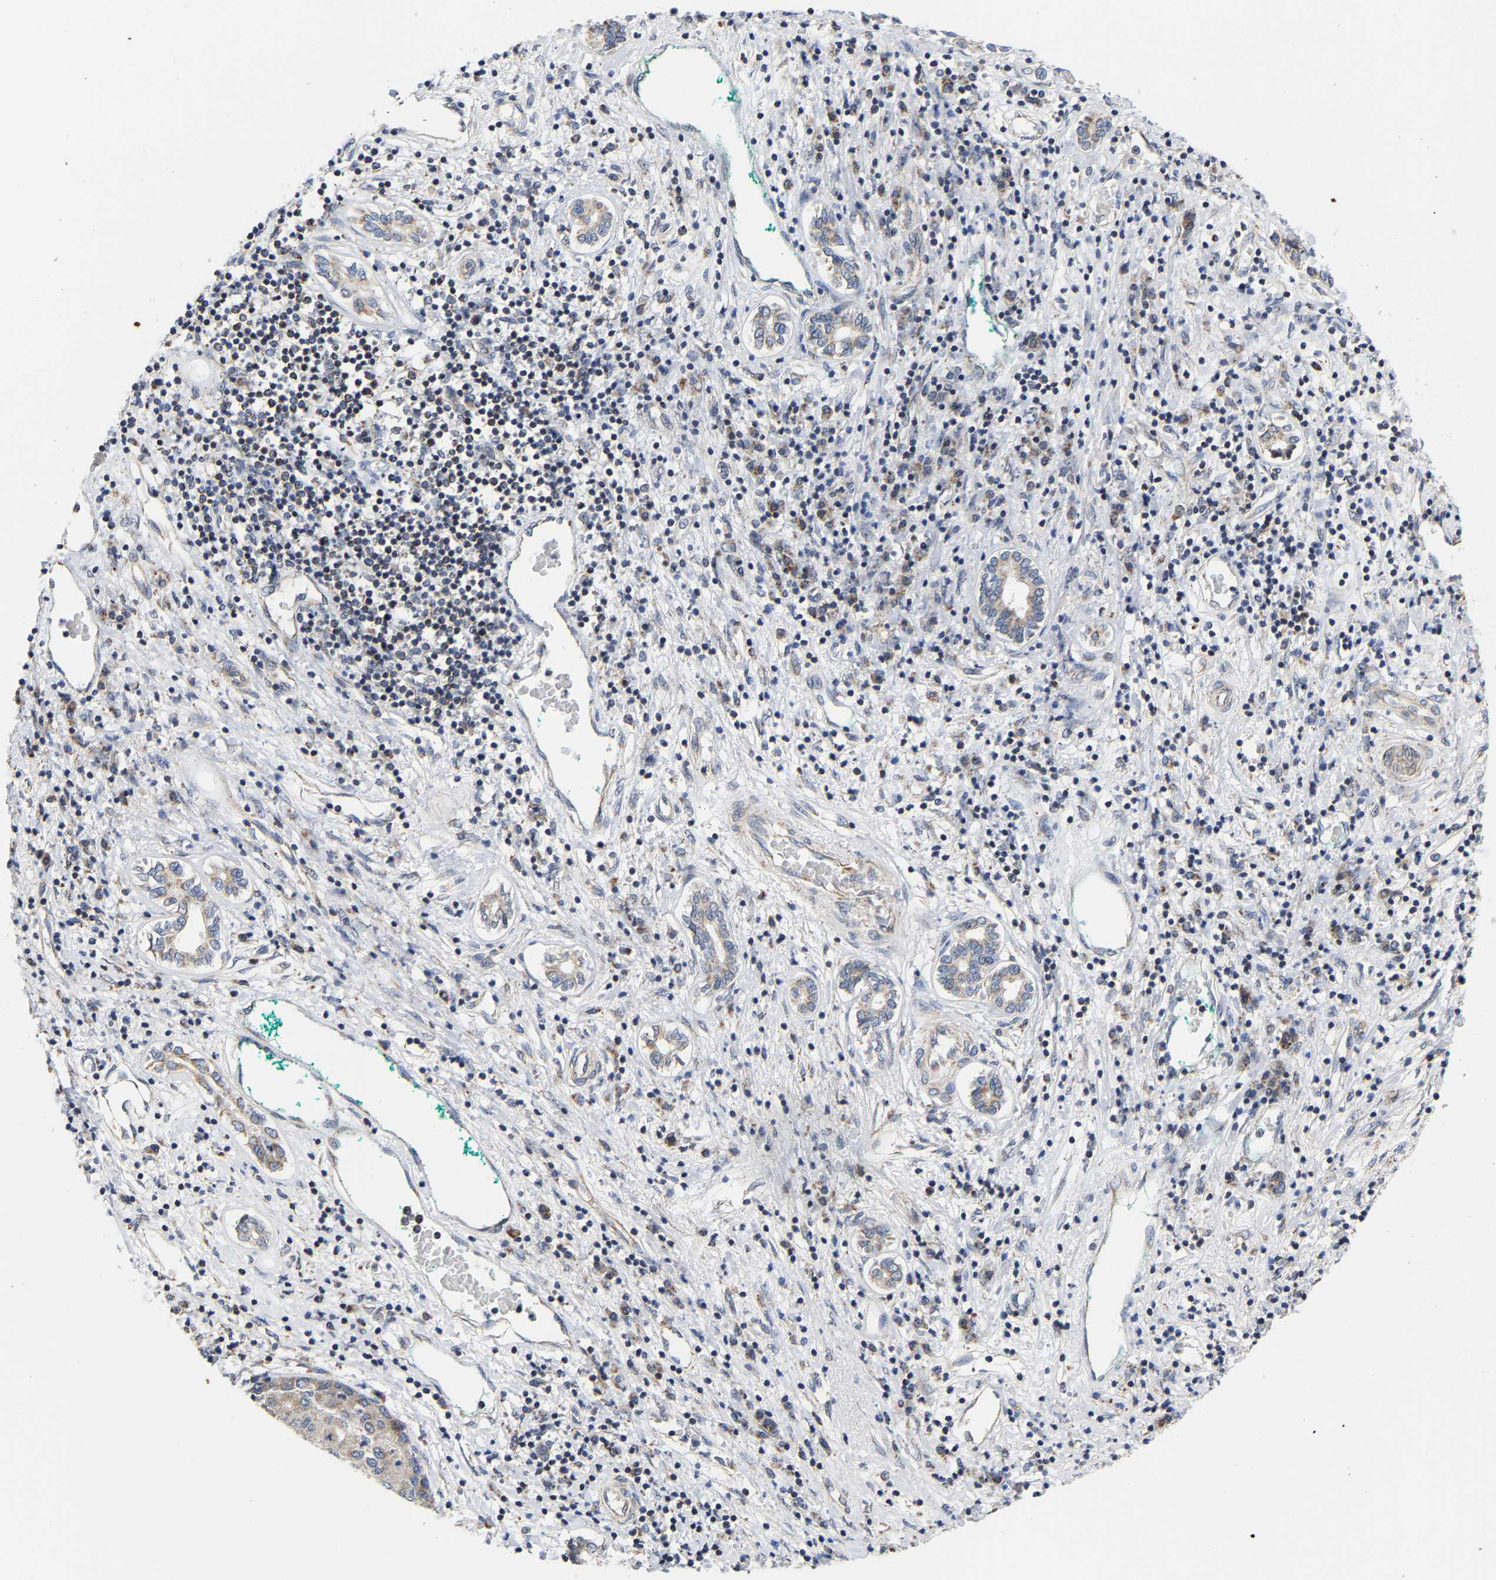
{"staining": {"intensity": "weak", "quantity": "<25%", "location": "cytoplasmic/membranous"}, "tissue": "liver cancer", "cell_type": "Tumor cells", "image_type": "cancer", "snomed": [{"axis": "morphology", "description": "Carcinoma, Hepatocellular, NOS"}, {"axis": "topography", "description": "Liver"}], "caption": "Liver cancer was stained to show a protein in brown. There is no significant positivity in tumor cells. Brightfield microscopy of immunohistochemistry stained with DAB (brown) and hematoxylin (blue), captured at high magnification.", "gene": "PCNT", "patient": {"sex": "male", "age": 65}}